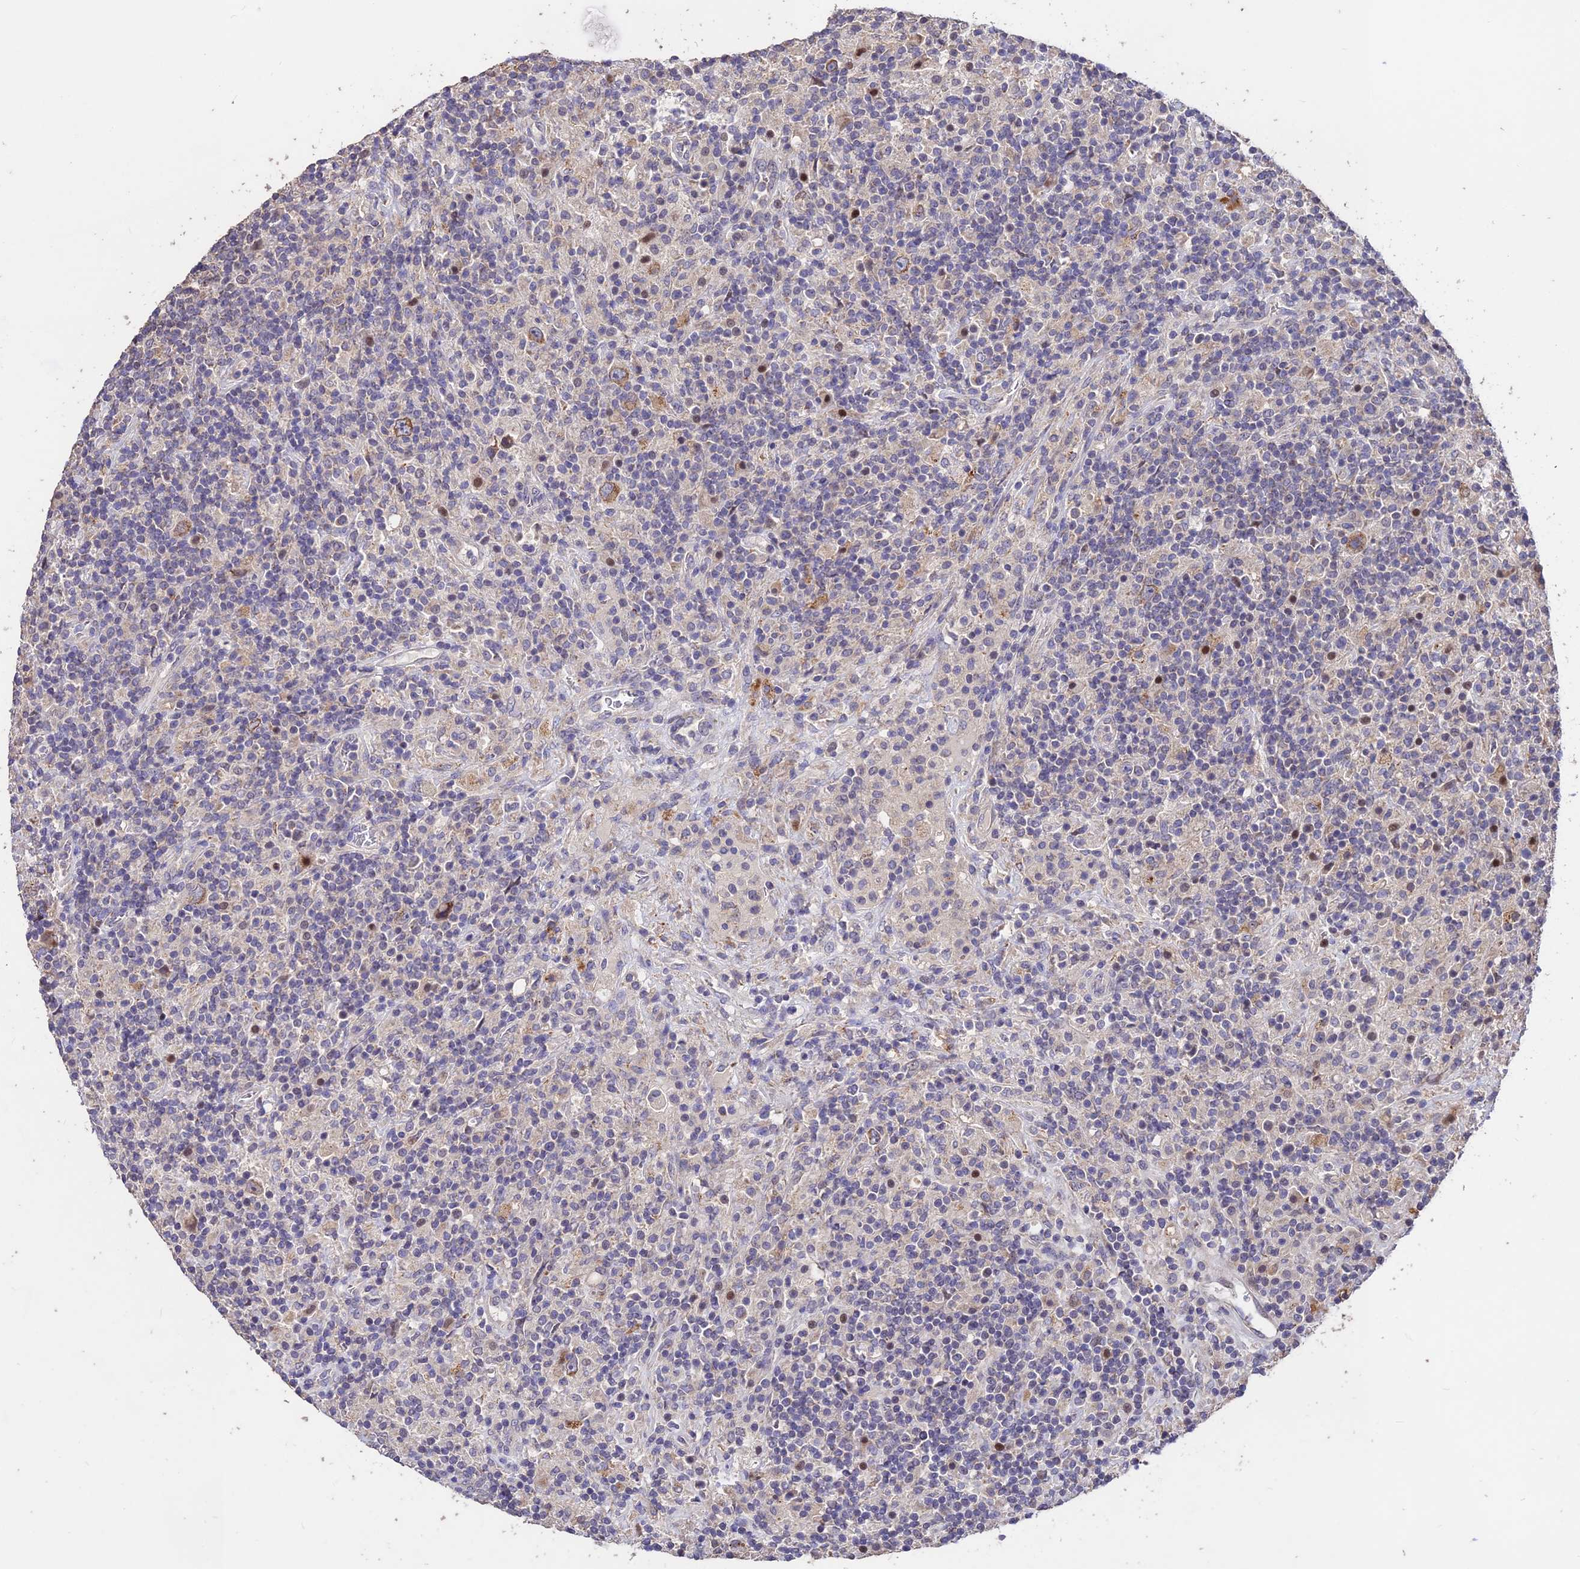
{"staining": {"intensity": "moderate", "quantity": ">75%", "location": "cytoplasmic/membranous"}, "tissue": "lymphoma", "cell_type": "Tumor cells", "image_type": "cancer", "snomed": [{"axis": "morphology", "description": "Hodgkin's disease, NOS"}, {"axis": "topography", "description": "Lymph node"}], "caption": "This is an image of immunohistochemistry staining of Hodgkin's disease, which shows moderate expression in the cytoplasmic/membranous of tumor cells.", "gene": "SDHD", "patient": {"sex": "male", "age": 70}}